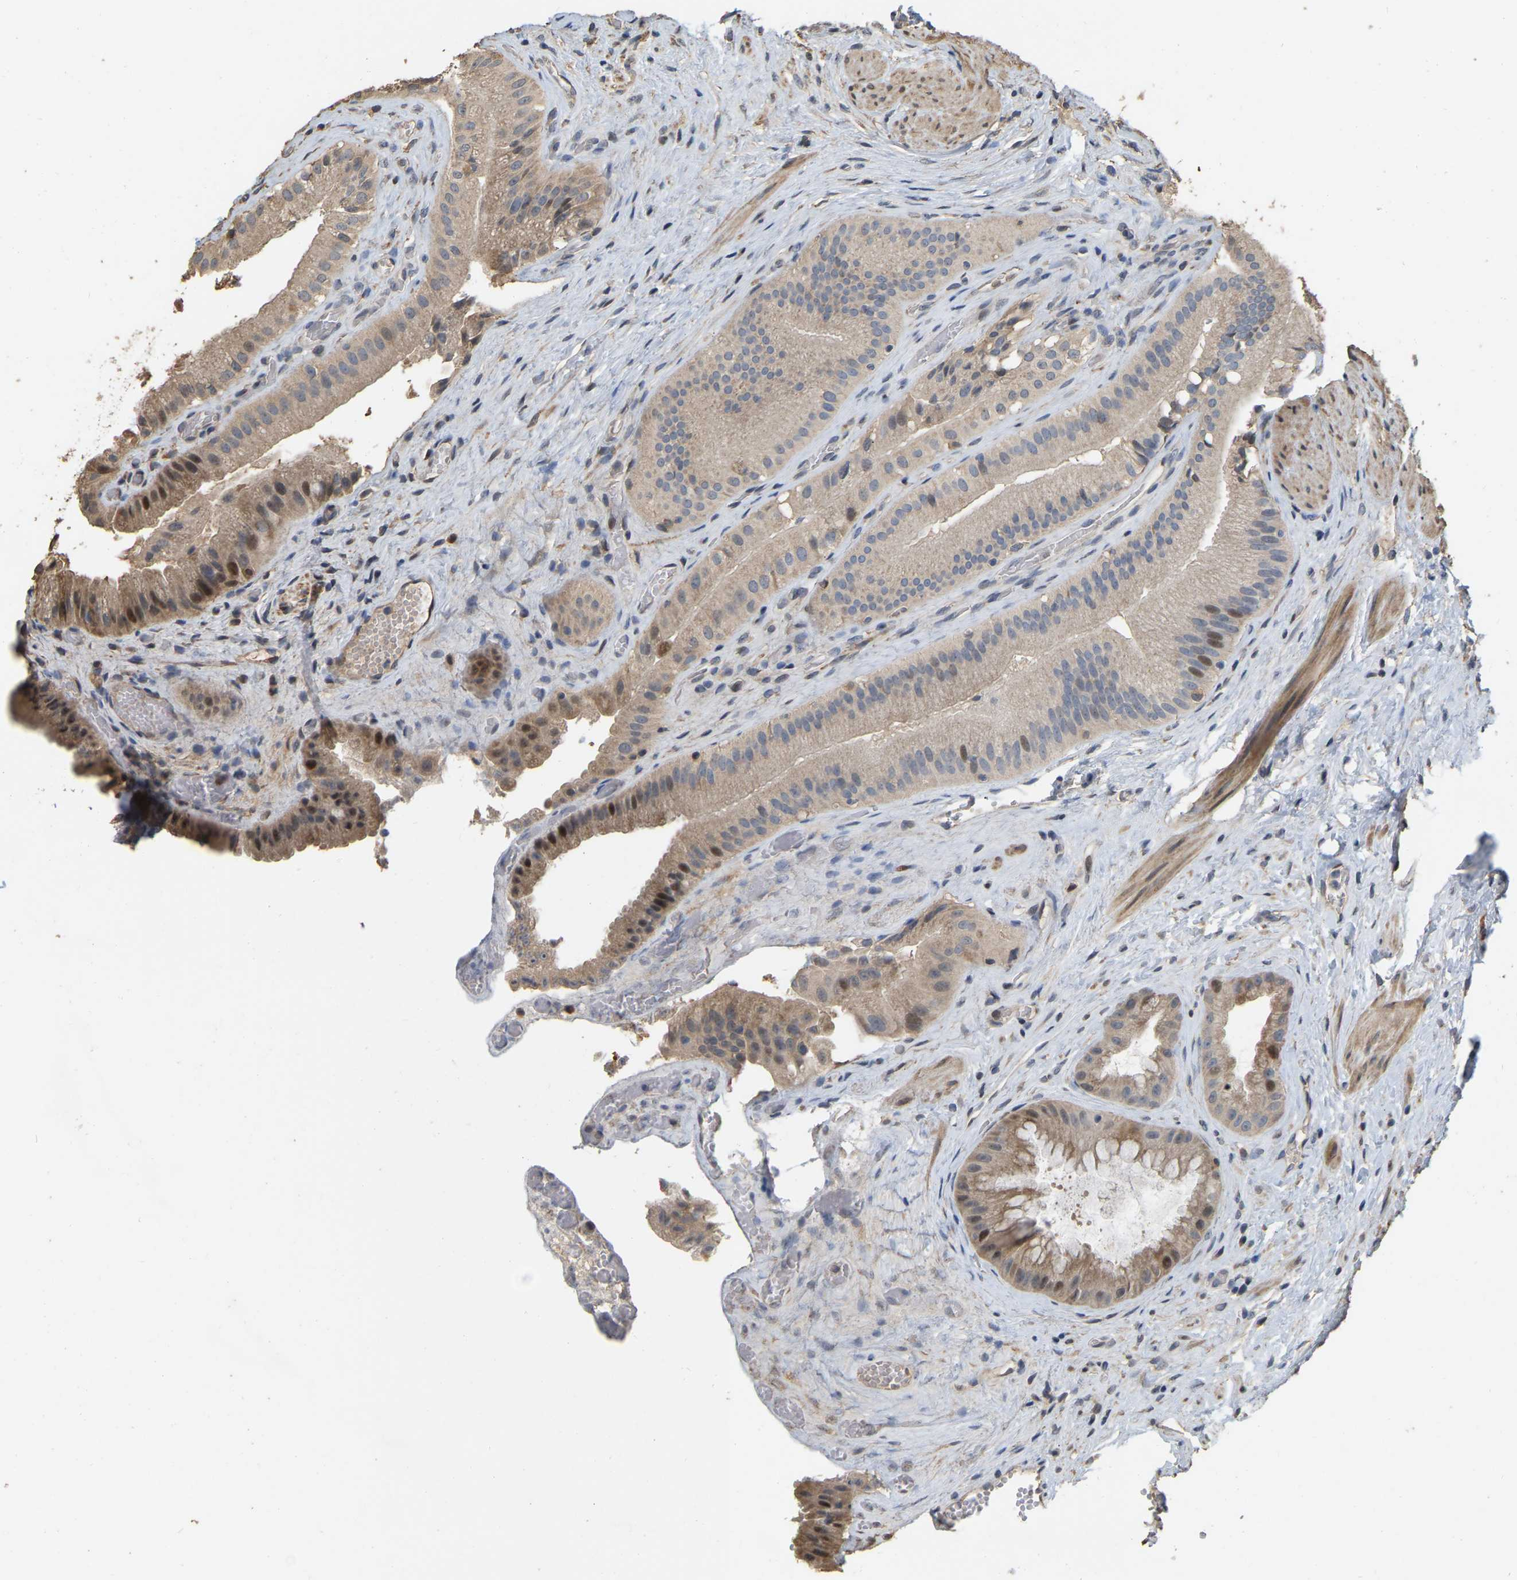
{"staining": {"intensity": "moderate", "quantity": ">75%", "location": "cytoplasmic/membranous,nuclear"}, "tissue": "gallbladder", "cell_type": "Glandular cells", "image_type": "normal", "snomed": [{"axis": "morphology", "description": "Normal tissue, NOS"}, {"axis": "topography", "description": "Gallbladder"}], "caption": "A histopathology image of gallbladder stained for a protein demonstrates moderate cytoplasmic/membranous,nuclear brown staining in glandular cells. The staining was performed using DAB, with brown indicating positive protein expression. Nuclei are stained blue with hematoxylin.", "gene": "NCS1", "patient": {"sex": "male", "age": 49}}